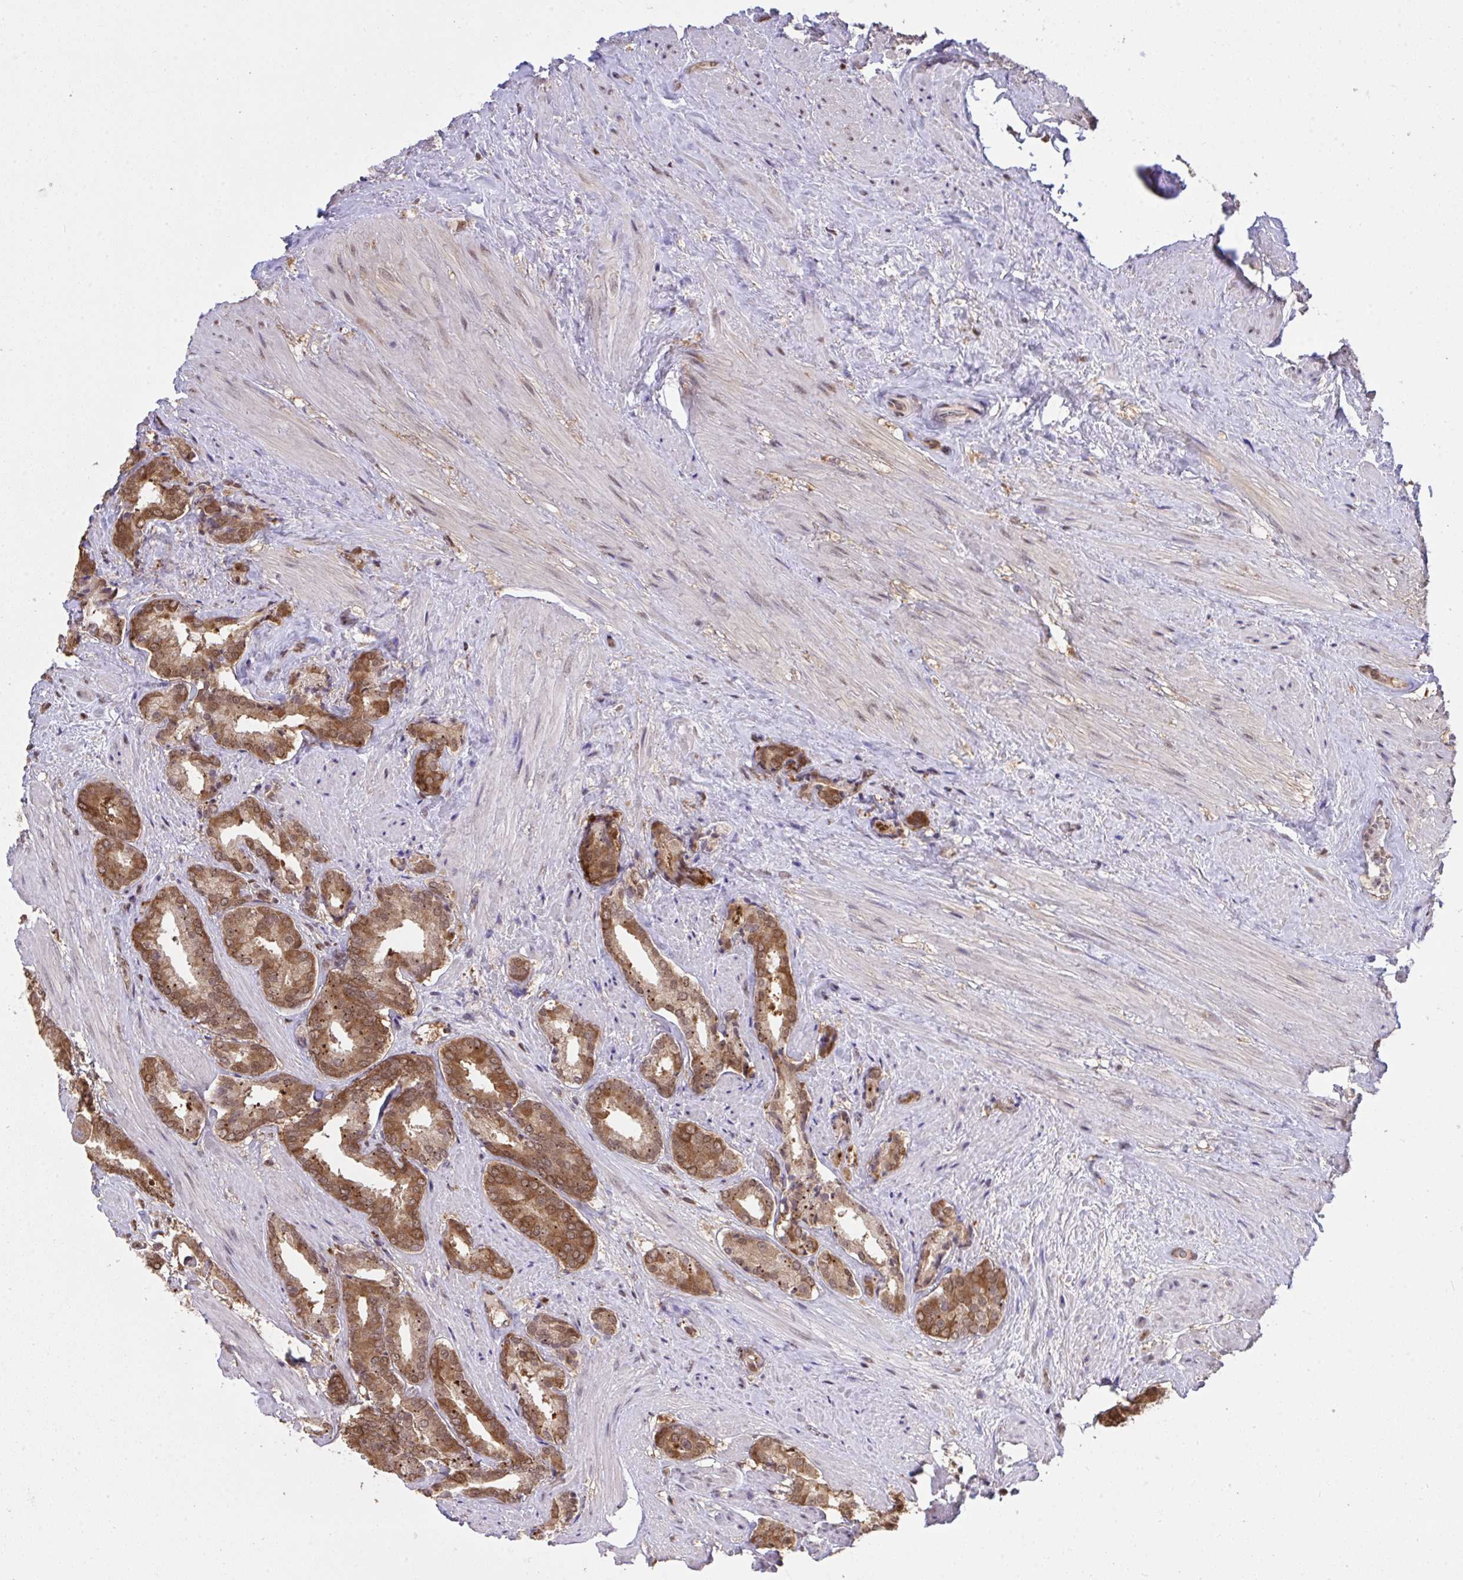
{"staining": {"intensity": "moderate", "quantity": ">75%", "location": "cytoplasmic/membranous,nuclear"}, "tissue": "prostate cancer", "cell_type": "Tumor cells", "image_type": "cancer", "snomed": [{"axis": "morphology", "description": "Adenocarcinoma, High grade"}, {"axis": "topography", "description": "Prostate"}], "caption": "Protein staining of prostate high-grade adenocarcinoma tissue shows moderate cytoplasmic/membranous and nuclear expression in approximately >75% of tumor cells. The protein is stained brown, and the nuclei are stained in blue (DAB (3,3'-diaminobenzidine) IHC with brightfield microscopy, high magnification).", "gene": "C12orf57", "patient": {"sex": "male", "age": 56}}